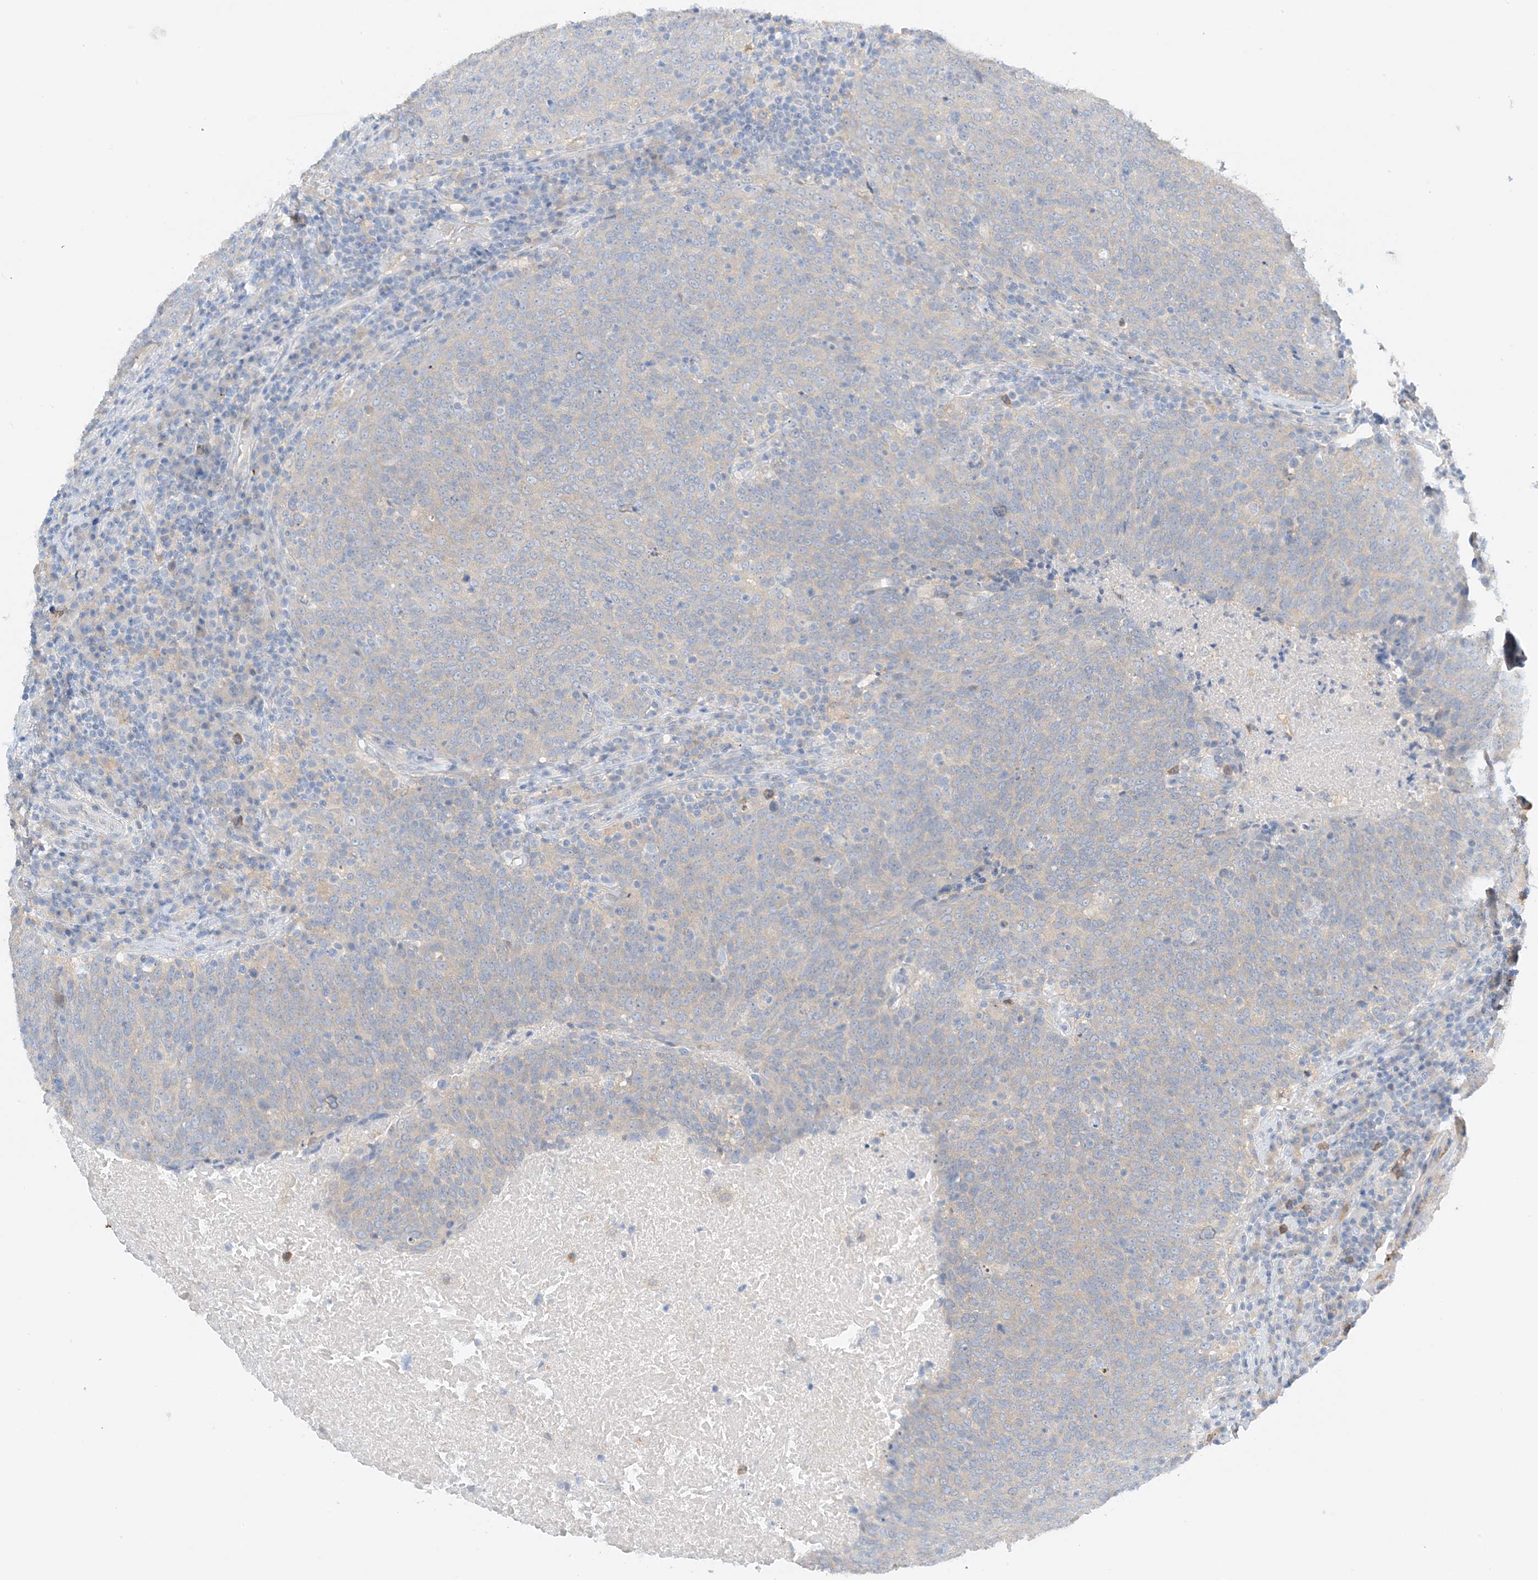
{"staining": {"intensity": "weak", "quantity": "<25%", "location": "cytoplasmic/membranous"}, "tissue": "head and neck cancer", "cell_type": "Tumor cells", "image_type": "cancer", "snomed": [{"axis": "morphology", "description": "Squamous cell carcinoma, NOS"}, {"axis": "morphology", "description": "Squamous cell carcinoma, metastatic, NOS"}, {"axis": "topography", "description": "Lymph node"}, {"axis": "topography", "description": "Head-Neck"}], "caption": "This is an IHC image of human head and neck cancer. There is no positivity in tumor cells.", "gene": "KIFBP", "patient": {"sex": "male", "age": 62}}